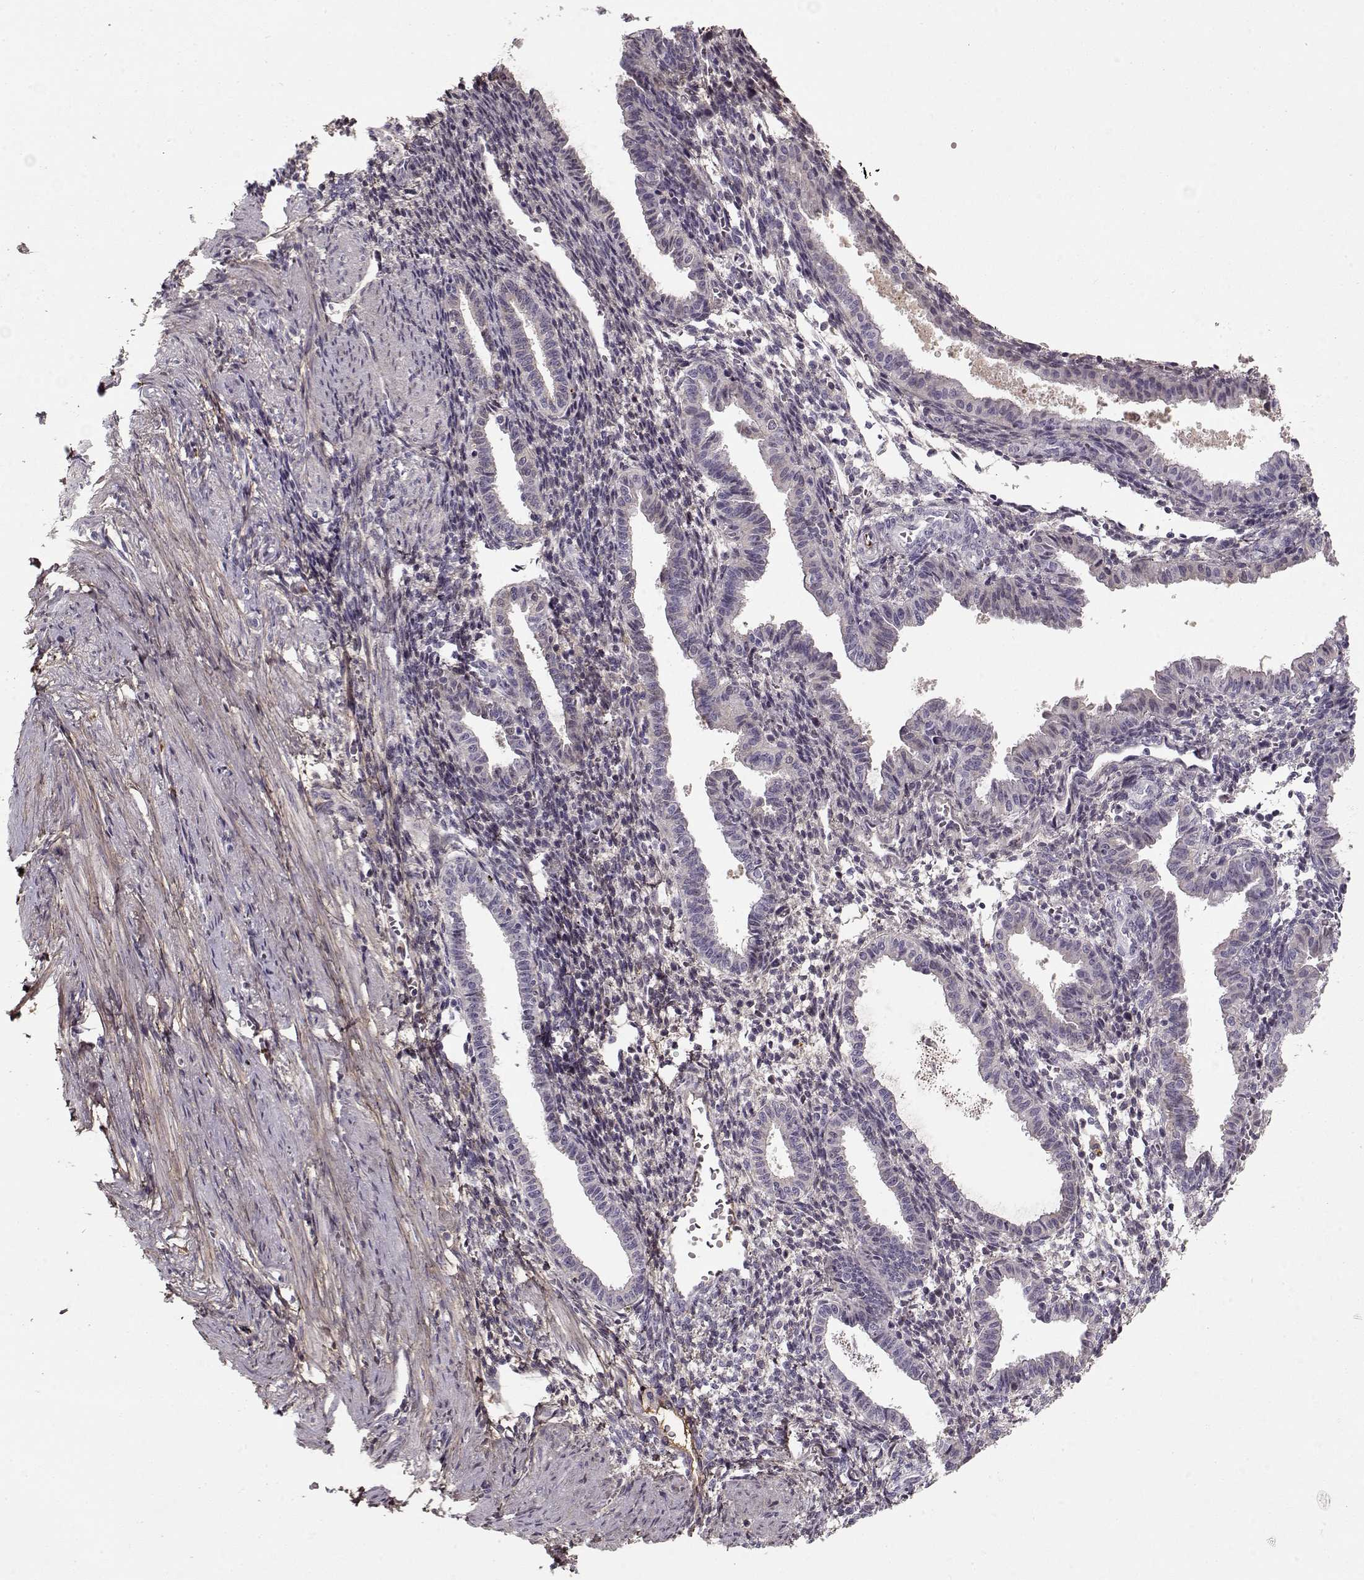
{"staining": {"intensity": "negative", "quantity": "none", "location": "none"}, "tissue": "endometrium", "cell_type": "Cells in endometrial stroma", "image_type": "normal", "snomed": [{"axis": "morphology", "description": "Normal tissue, NOS"}, {"axis": "topography", "description": "Endometrium"}], "caption": "IHC image of unremarkable endometrium: human endometrium stained with DAB displays no significant protein positivity in cells in endometrial stroma.", "gene": "LUM", "patient": {"sex": "female", "age": 37}}